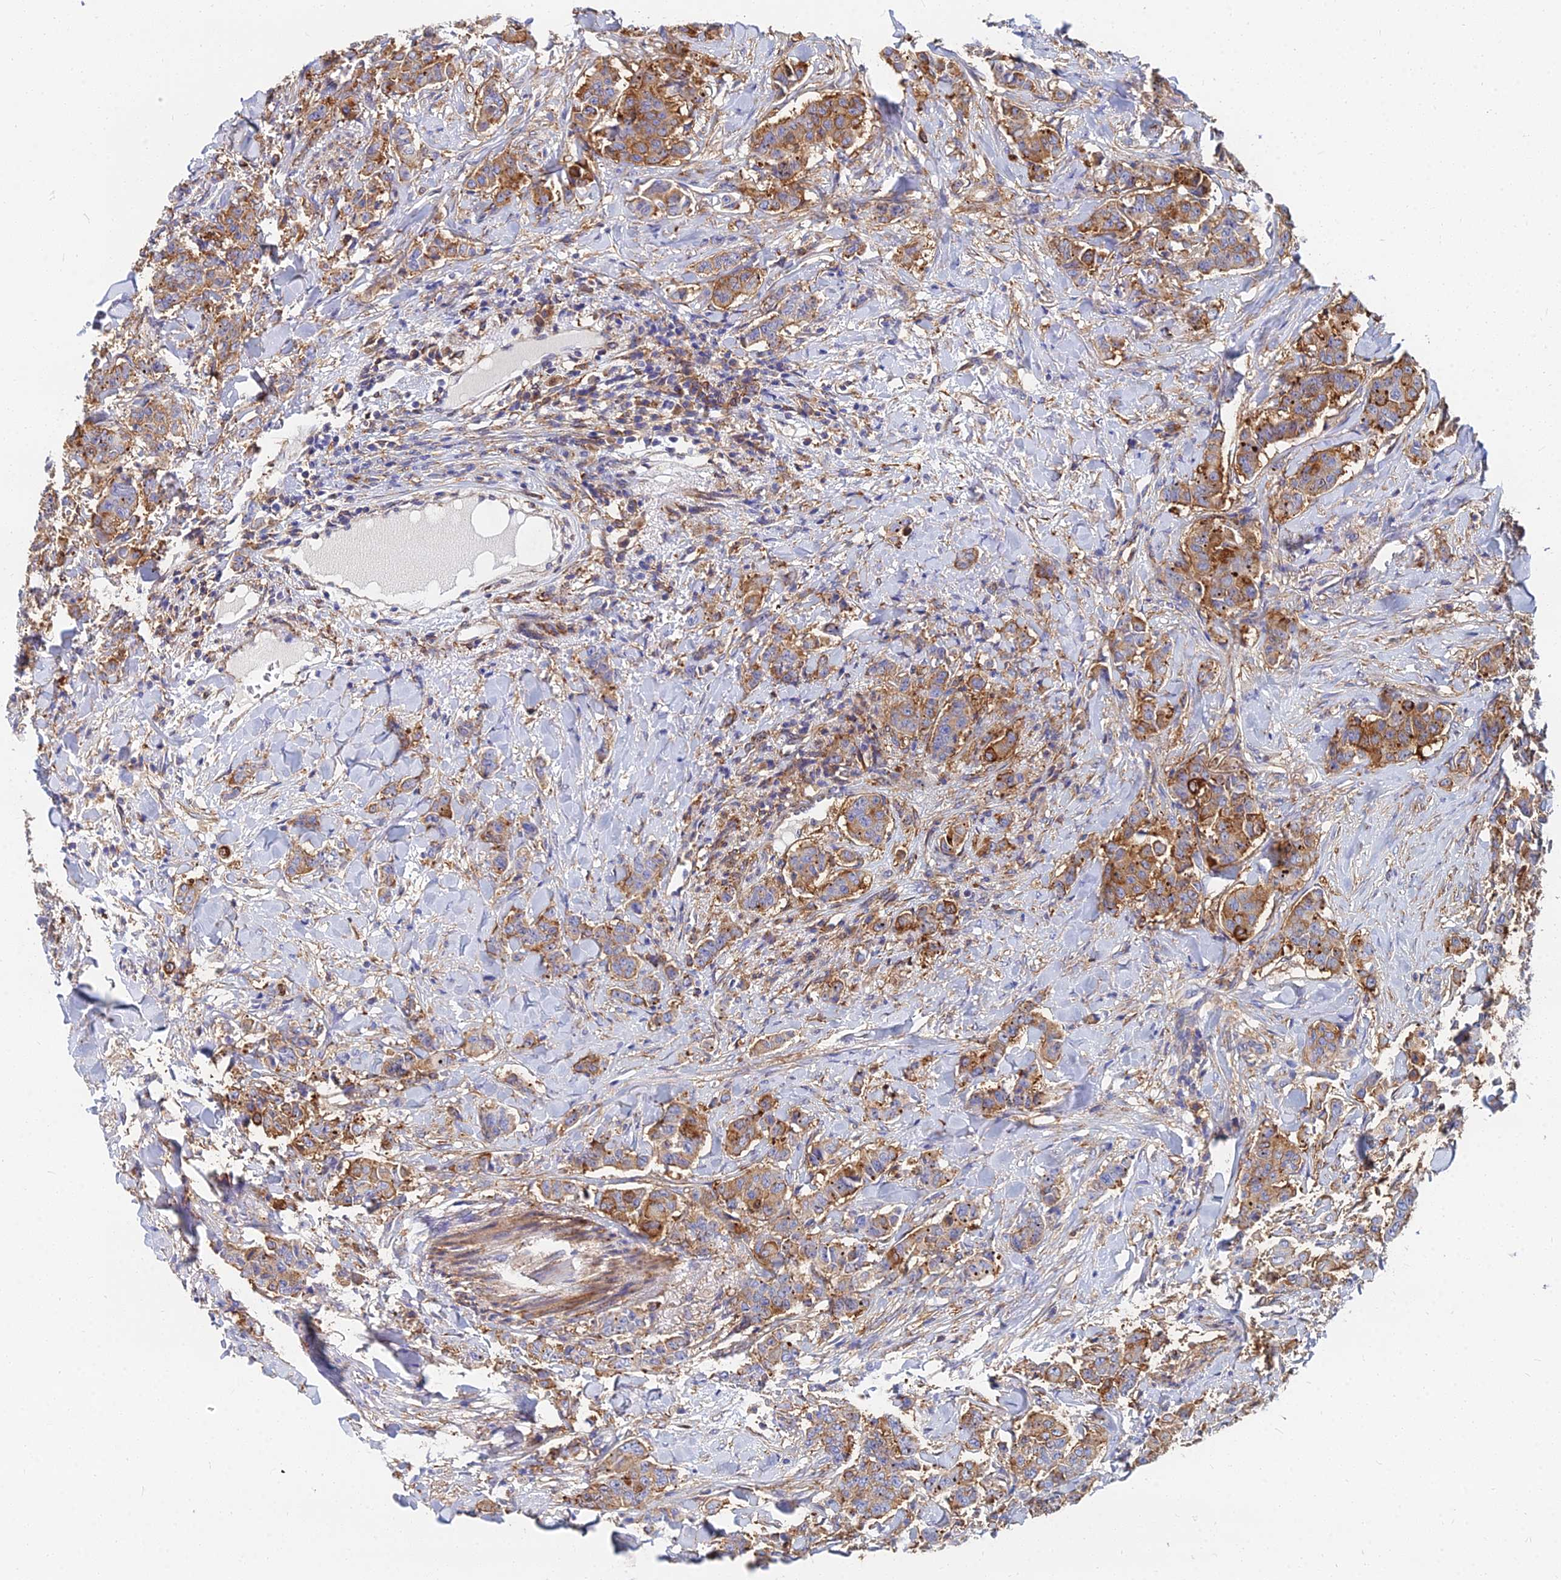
{"staining": {"intensity": "moderate", "quantity": ">75%", "location": "cytoplasmic/membranous"}, "tissue": "breast cancer", "cell_type": "Tumor cells", "image_type": "cancer", "snomed": [{"axis": "morphology", "description": "Duct carcinoma"}, {"axis": "topography", "description": "Breast"}], "caption": "Immunohistochemical staining of human breast cancer (infiltrating ductal carcinoma) reveals moderate cytoplasmic/membranous protein positivity in about >75% of tumor cells.", "gene": "GPR42", "patient": {"sex": "female", "age": 40}}